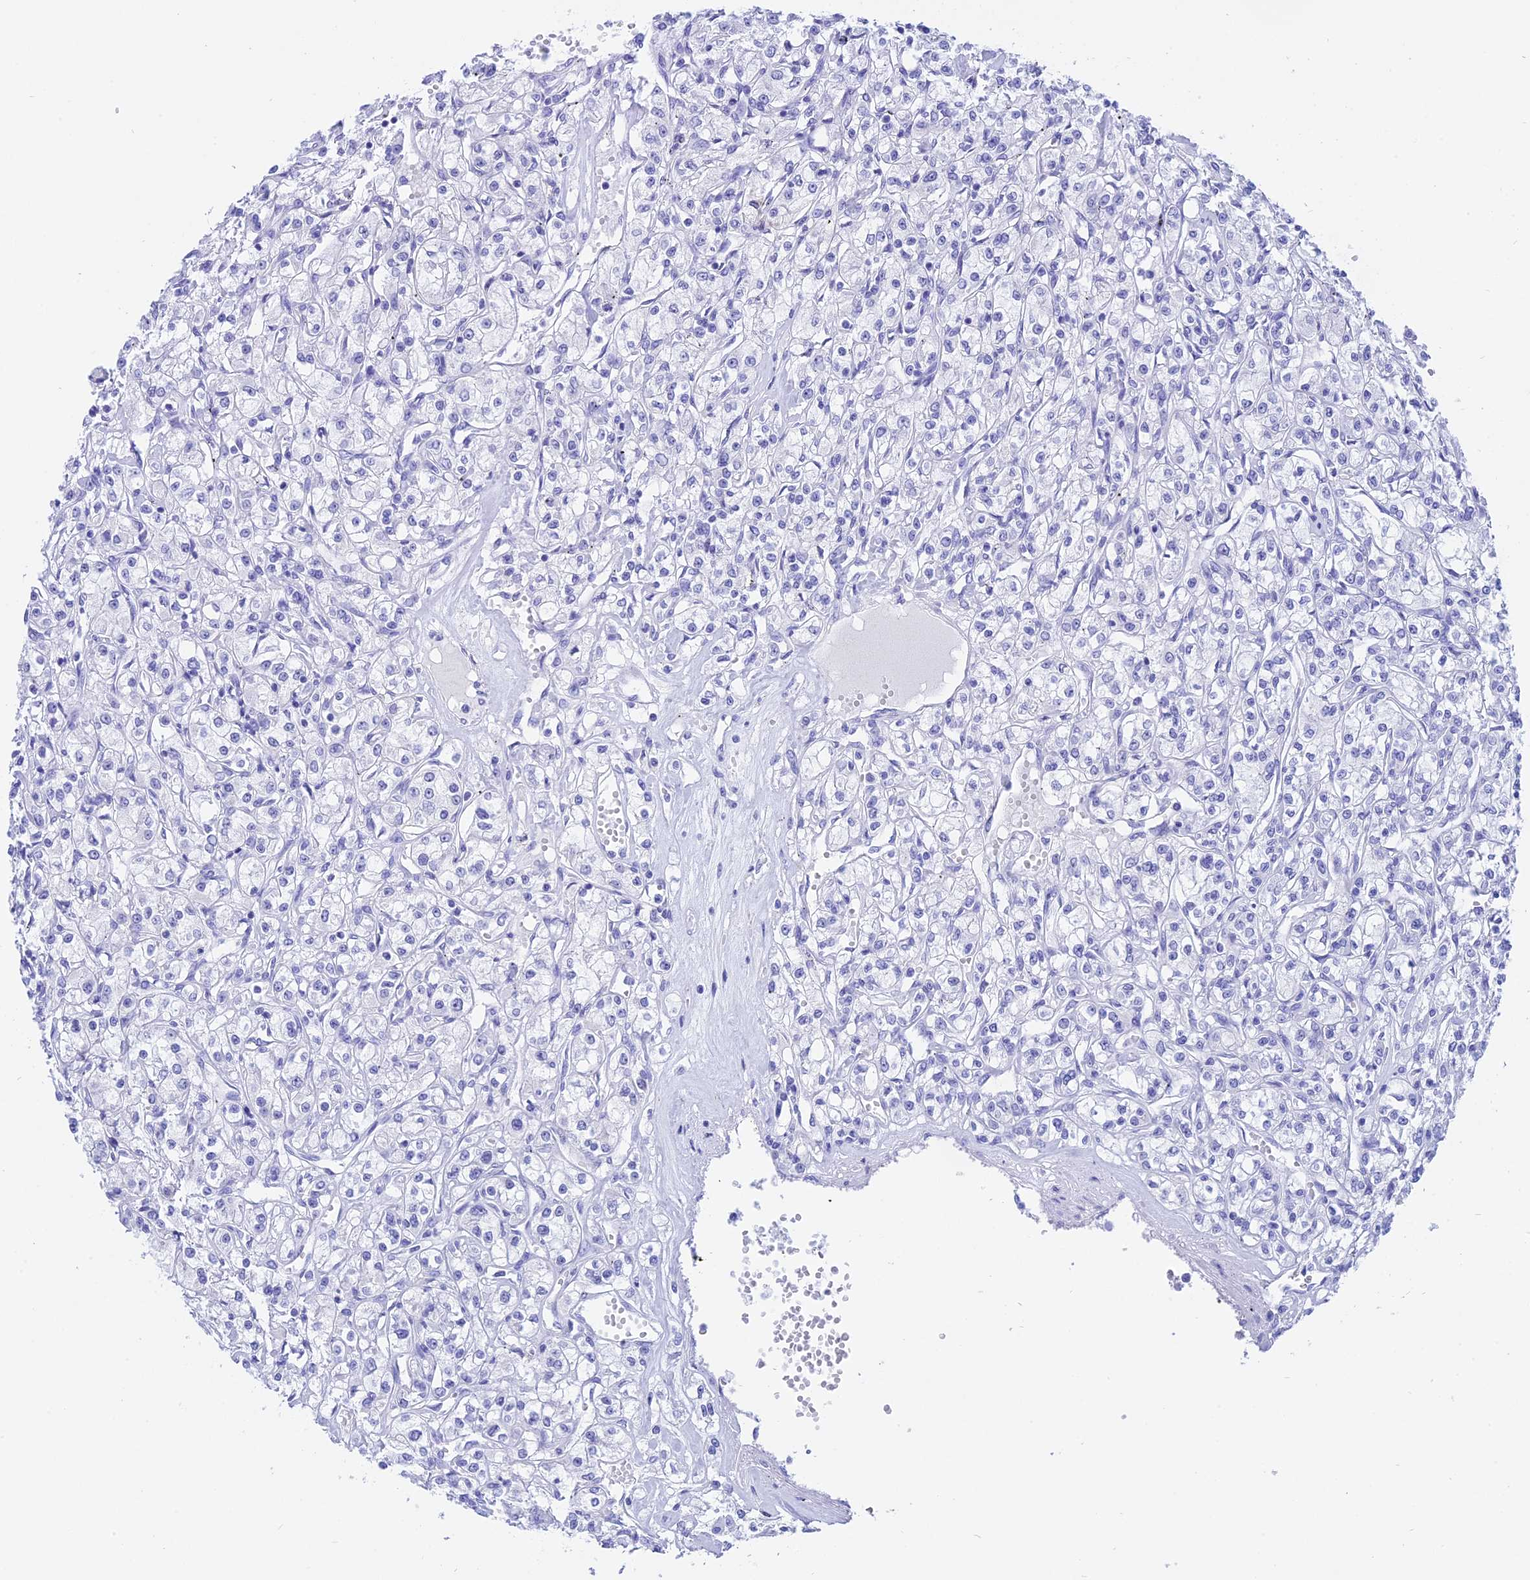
{"staining": {"intensity": "negative", "quantity": "none", "location": "none"}, "tissue": "renal cancer", "cell_type": "Tumor cells", "image_type": "cancer", "snomed": [{"axis": "morphology", "description": "Adenocarcinoma, NOS"}, {"axis": "topography", "description": "Kidney"}], "caption": "Immunohistochemistry (IHC) image of neoplastic tissue: human adenocarcinoma (renal) stained with DAB reveals no significant protein expression in tumor cells.", "gene": "ISCA1", "patient": {"sex": "female", "age": 59}}